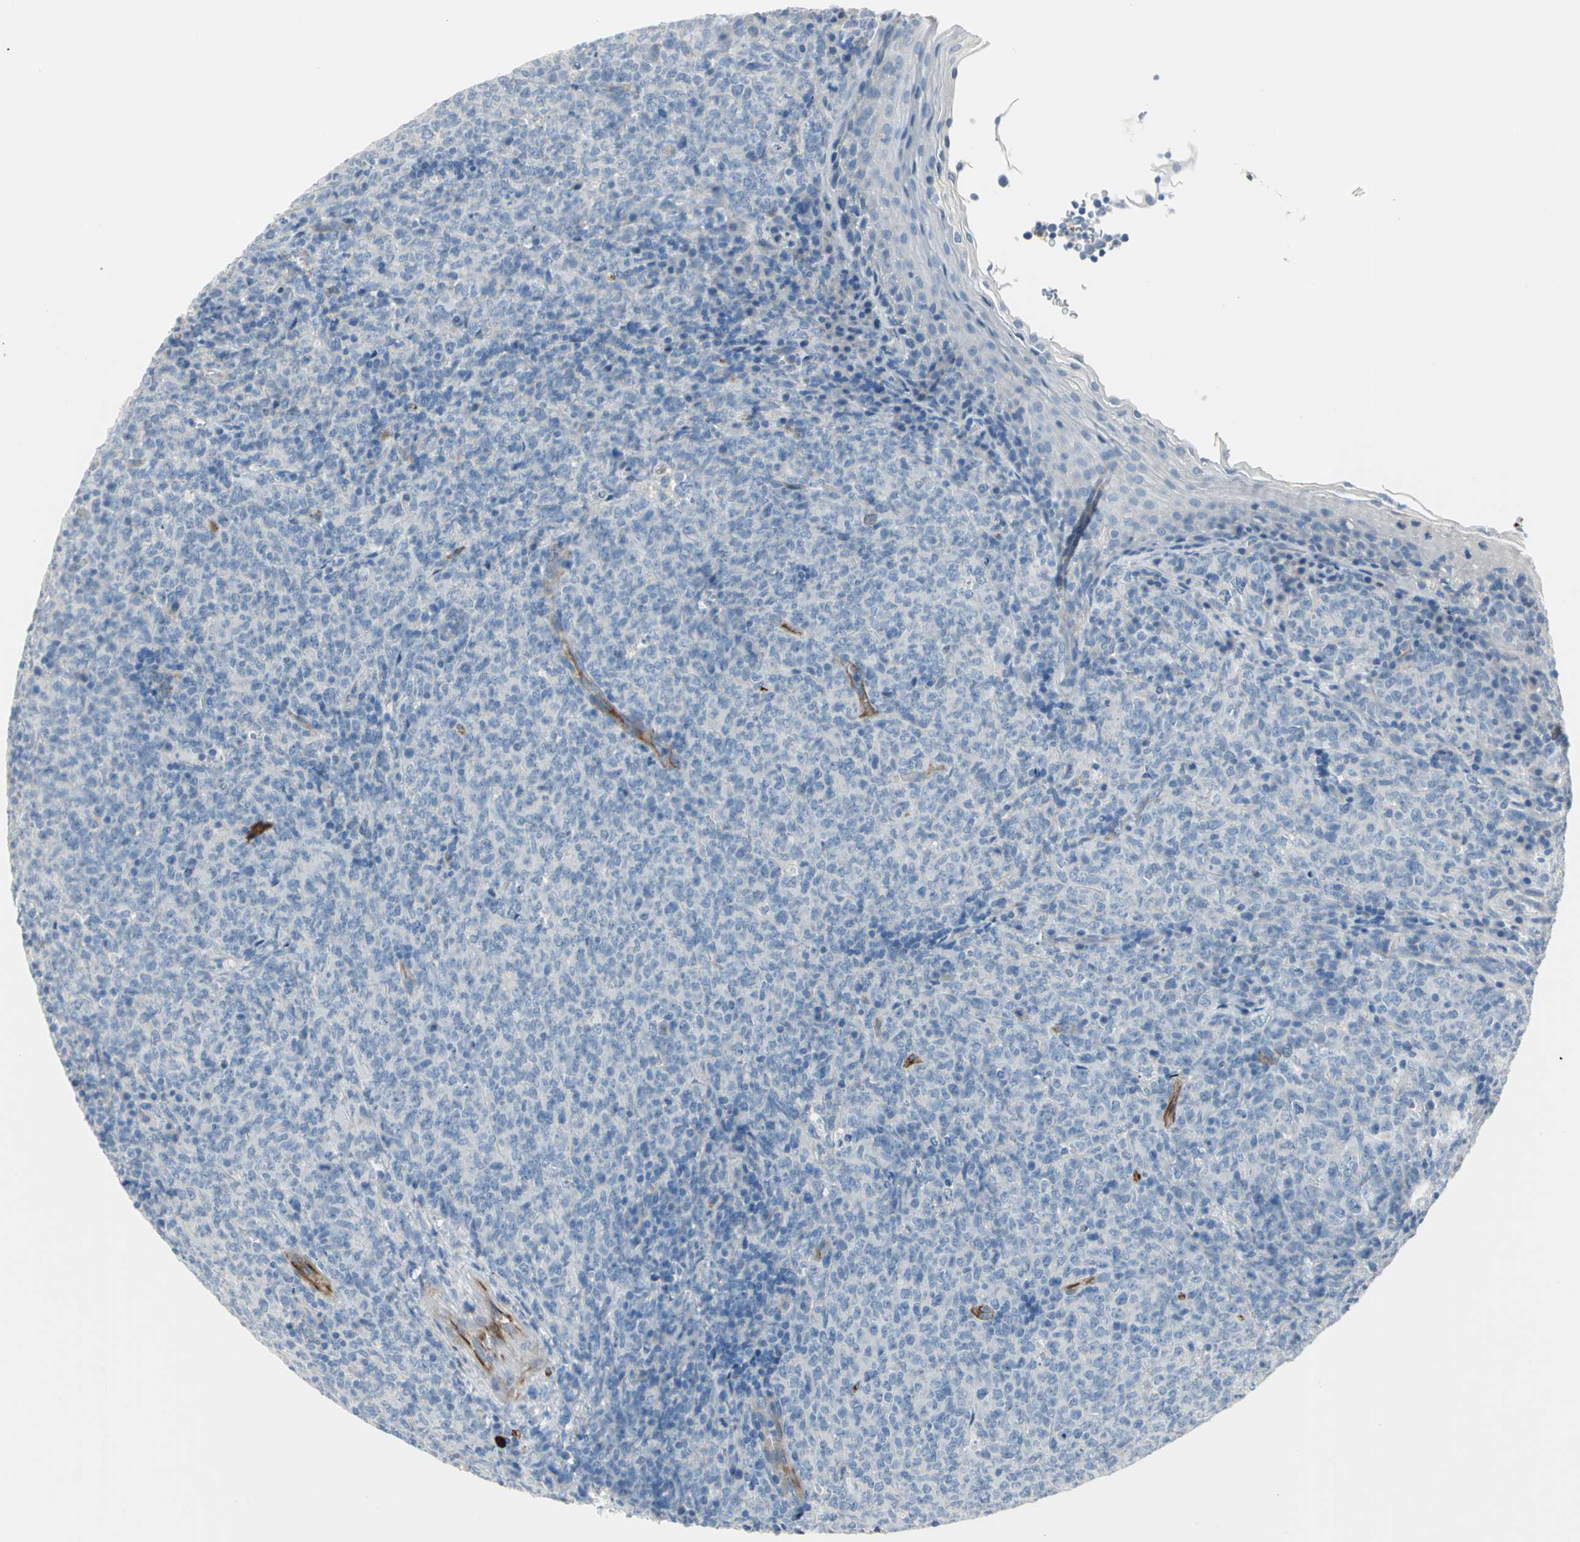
{"staining": {"intensity": "negative", "quantity": "none", "location": "none"}, "tissue": "lymphoma", "cell_type": "Tumor cells", "image_type": "cancer", "snomed": [{"axis": "morphology", "description": "Malignant lymphoma, non-Hodgkin's type, High grade"}, {"axis": "topography", "description": "Tonsil"}], "caption": "Immunohistochemistry of high-grade malignant lymphoma, non-Hodgkin's type reveals no staining in tumor cells. (IHC, brightfield microscopy, high magnification).", "gene": "ALOX15", "patient": {"sex": "female", "age": 36}}